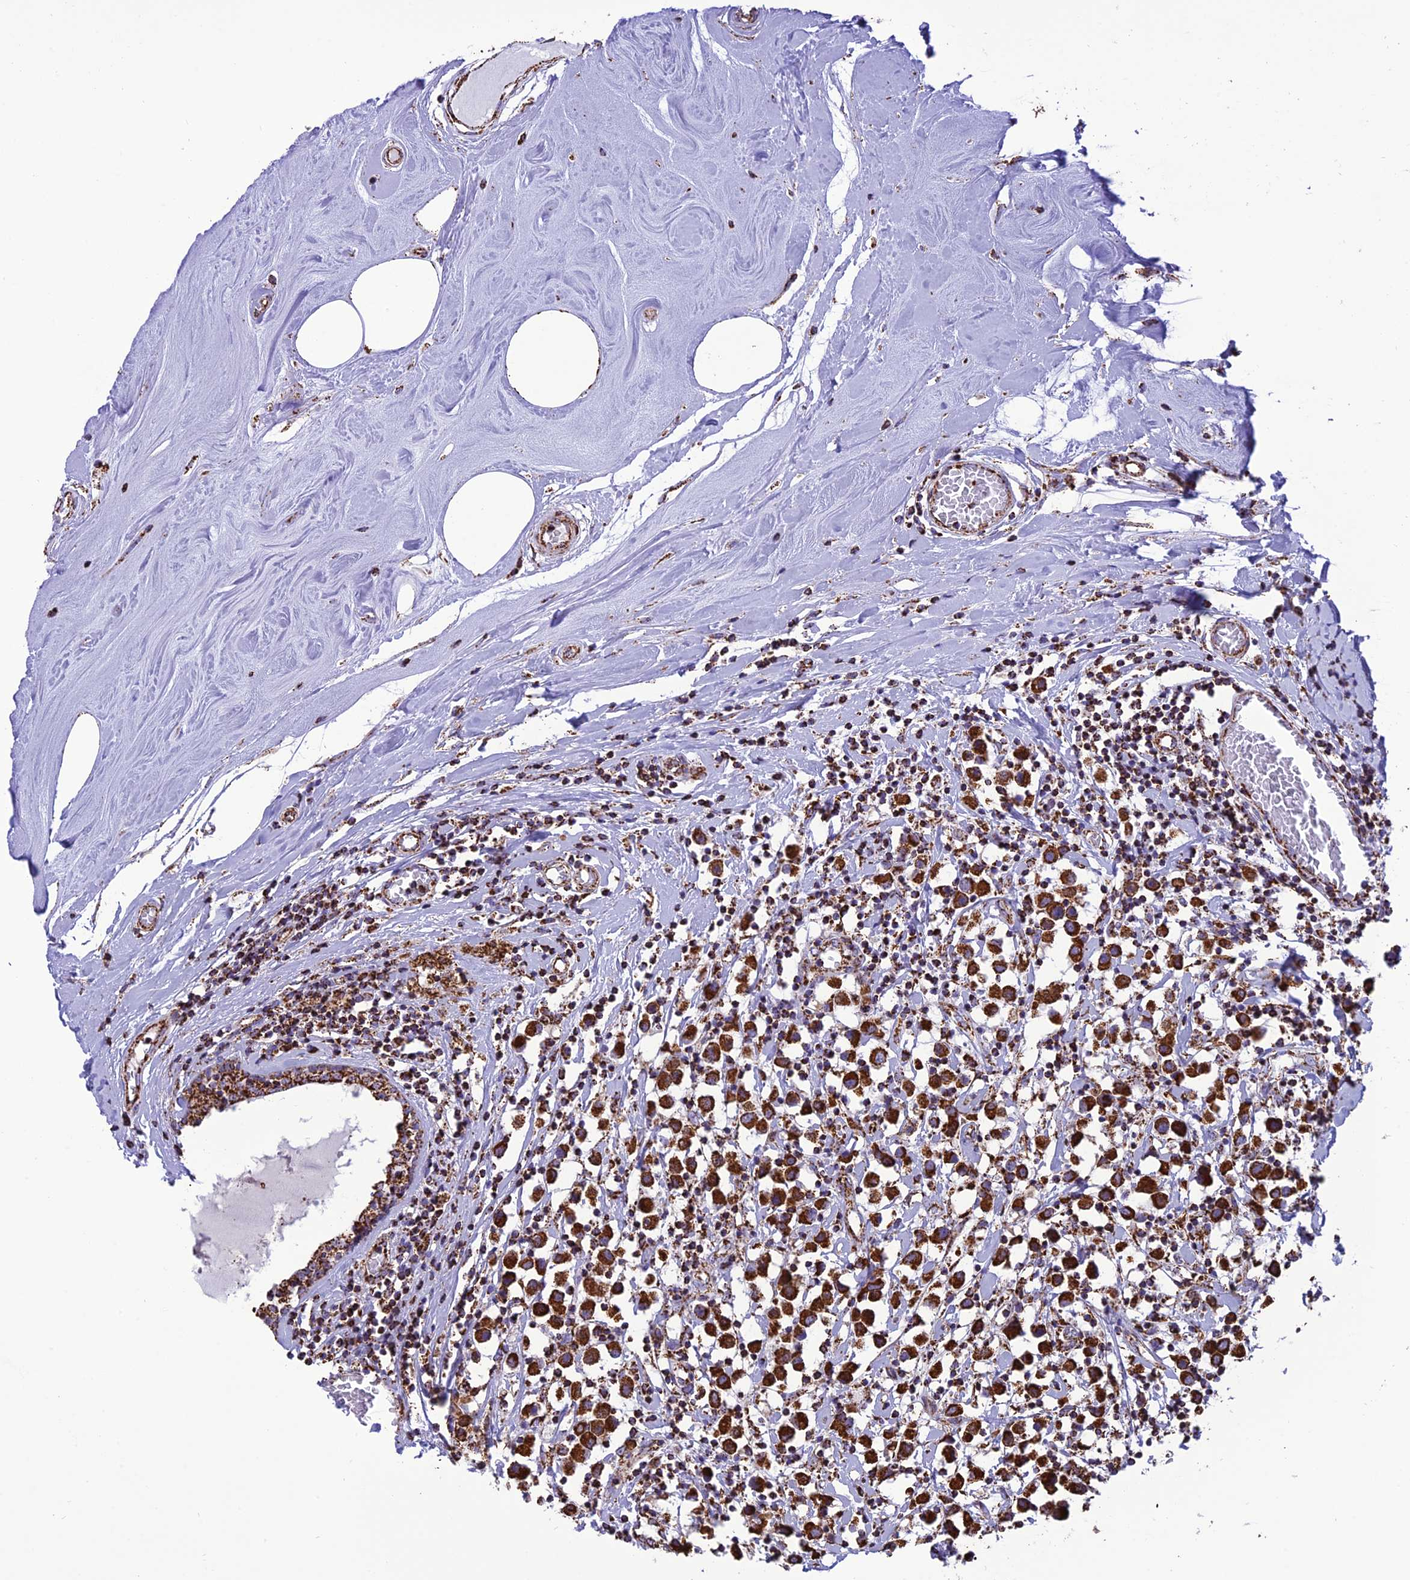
{"staining": {"intensity": "strong", "quantity": ">75%", "location": "cytoplasmic/membranous"}, "tissue": "breast cancer", "cell_type": "Tumor cells", "image_type": "cancer", "snomed": [{"axis": "morphology", "description": "Duct carcinoma"}, {"axis": "topography", "description": "Breast"}], "caption": "Immunohistochemical staining of human breast cancer reveals high levels of strong cytoplasmic/membranous protein expression in approximately >75% of tumor cells.", "gene": "NDUFAF1", "patient": {"sex": "female", "age": 61}}